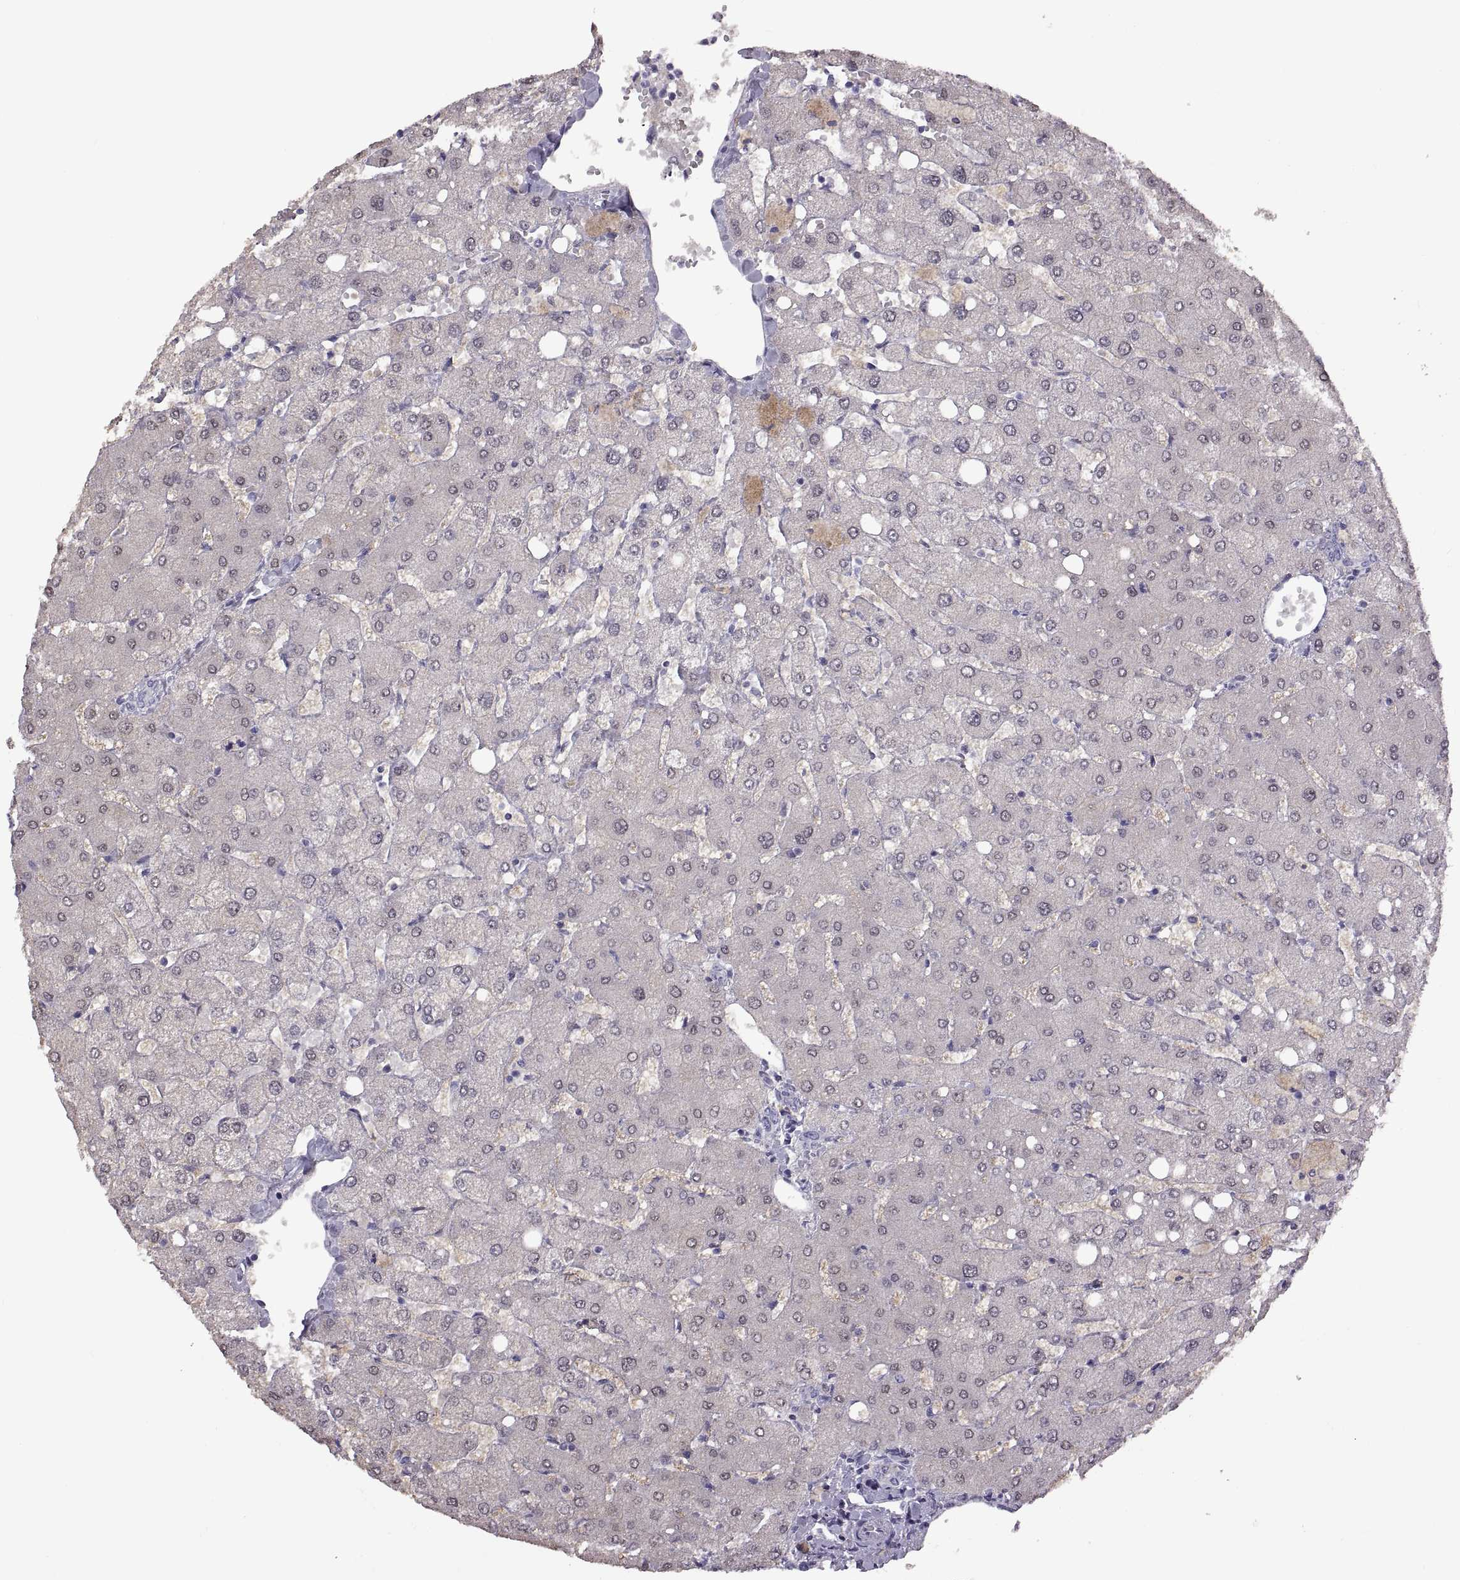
{"staining": {"intensity": "negative", "quantity": "none", "location": "none"}, "tissue": "liver", "cell_type": "Cholangiocytes", "image_type": "normal", "snomed": [{"axis": "morphology", "description": "Normal tissue, NOS"}, {"axis": "topography", "description": "Liver"}], "caption": "This histopathology image is of normal liver stained with IHC to label a protein in brown with the nuclei are counter-stained blue. There is no staining in cholangiocytes. (DAB (3,3'-diaminobenzidine) immunohistochemistry with hematoxylin counter stain).", "gene": "RDM1", "patient": {"sex": "female", "age": 54}}